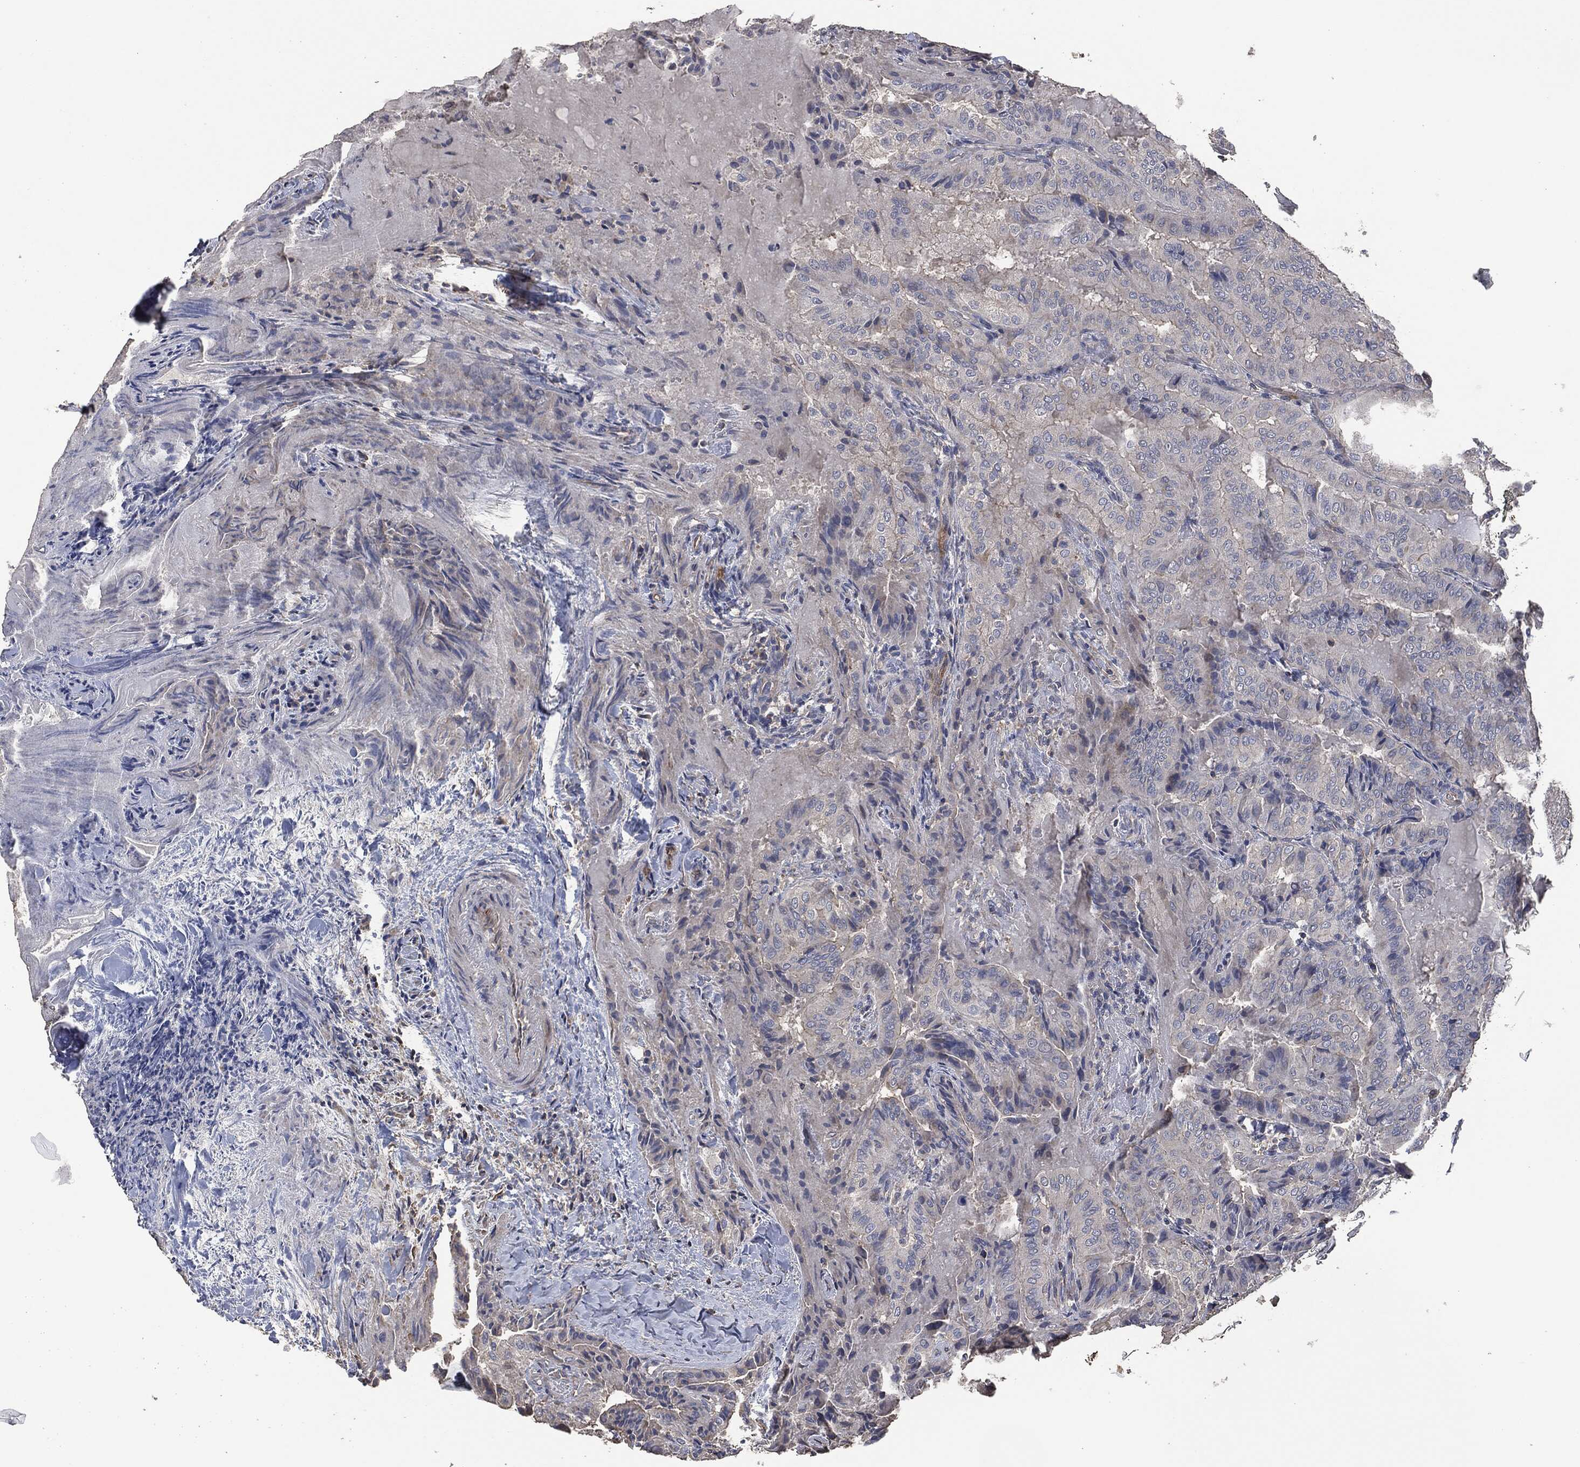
{"staining": {"intensity": "moderate", "quantity": "<25%", "location": "cytoplasmic/membranous"}, "tissue": "thyroid cancer", "cell_type": "Tumor cells", "image_type": "cancer", "snomed": [{"axis": "morphology", "description": "Papillary adenocarcinoma, NOS"}, {"axis": "topography", "description": "Thyroid gland"}], "caption": "A brown stain shows moderate cytoplasmic/membranous staining of a protein in thyroid papillary adenocarcinoma tumor cells.", "gene": "MSLN", "patient": {"sex": "female", "age": 68}}